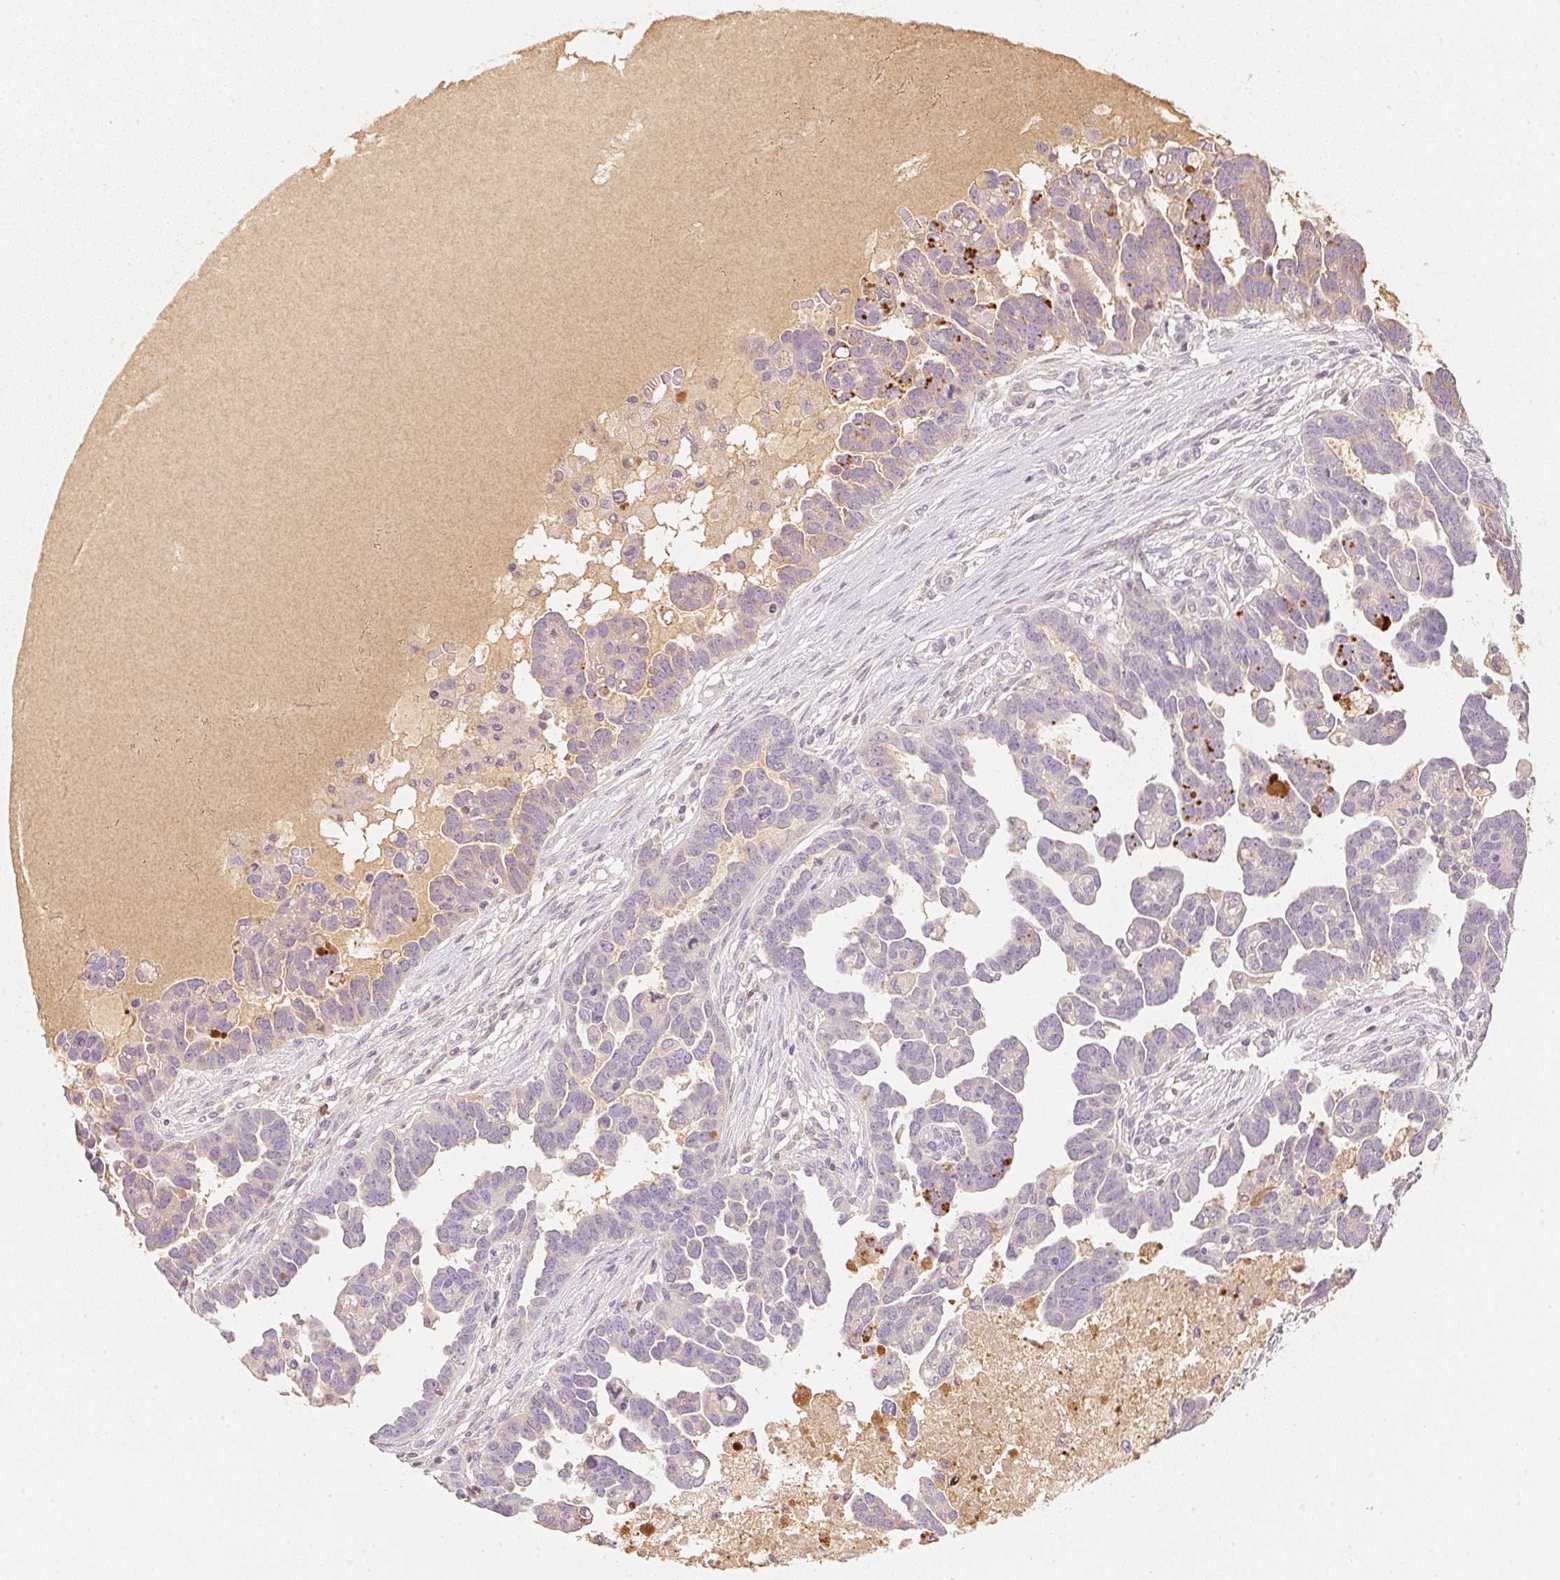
{"staining": {"intensity": "negative", "quantity": "none", "location": "none"}, "tissue": "ovarian cancer", "cell_type": "Tumor cells", "image_type": "cancer", "snomed": [{"axis": "morphology", "description": "Cystadenocarcinoma, serous, NOS"}, {"axis": "topography", "description": "Ovary"}], "caption": "High magnification brightfield microscopy of ovarian serous cystadenocarcinoma stained with DAB (brown) and counterstained with hematoxylin (blue): tumor cells show no significant positivity.", "gene": "RMDN2", "patient": {"sex": "female", "age": 54}}